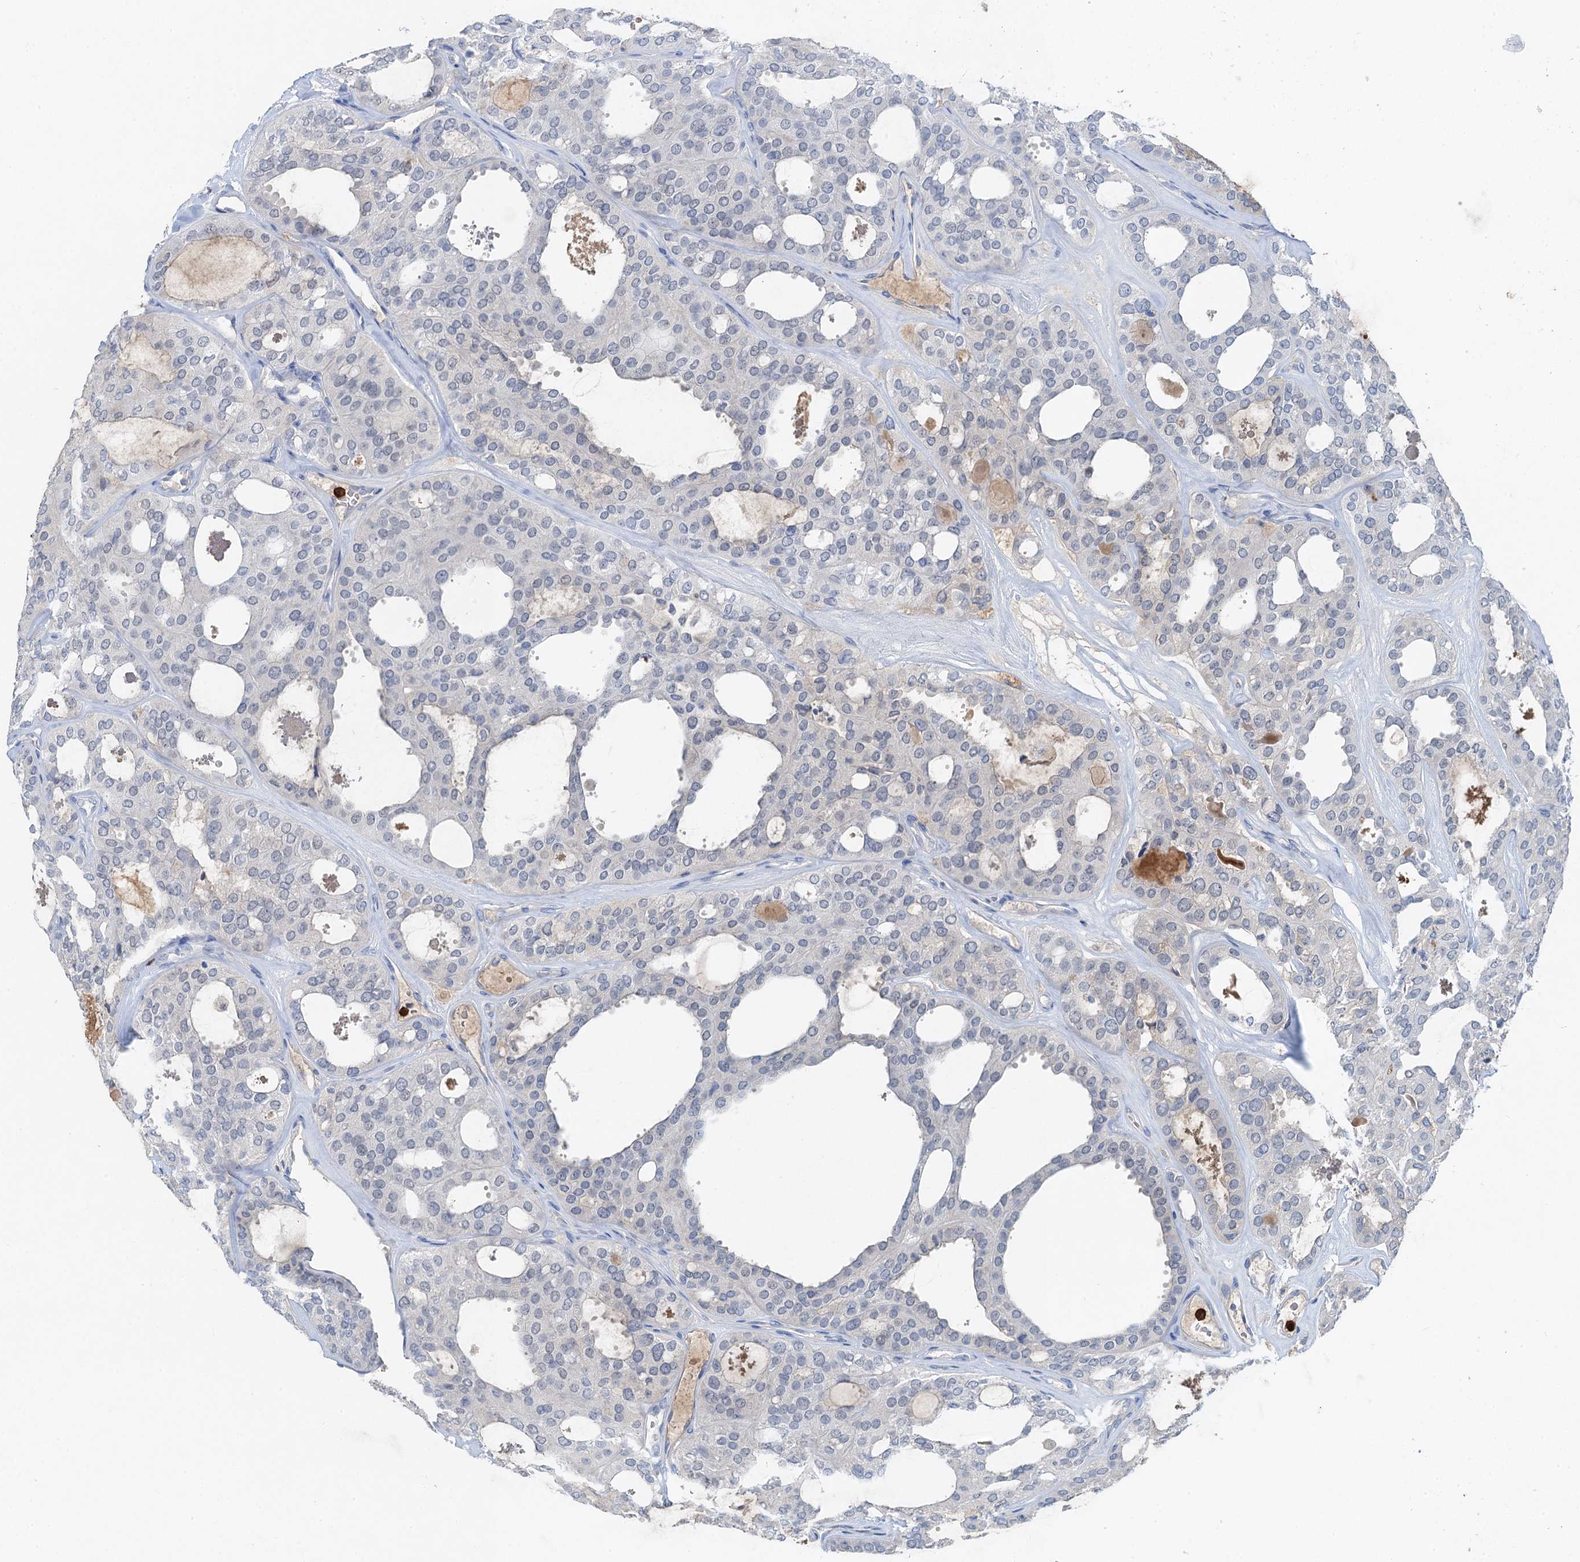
{"staining": {"intensity": "negative", "quantity": "none", "location": "none"}, "tissue": "thyroid cancer", "cell_type": "Tumor cells", "image_type": "cancer", "snomed": [{"axis": "morphology", "description": "Follicular adenoma carcinoma, NOS"}, {"axis": "topography", "description": "Thyroid gland"}], "caption": "Immunohistochemical staining of human thyroid follicular adenoma carcinoma exhibits no significant expression in tumor cells.", "gene": "OTOA", "patient": {"sex": "male", "age": 75}}